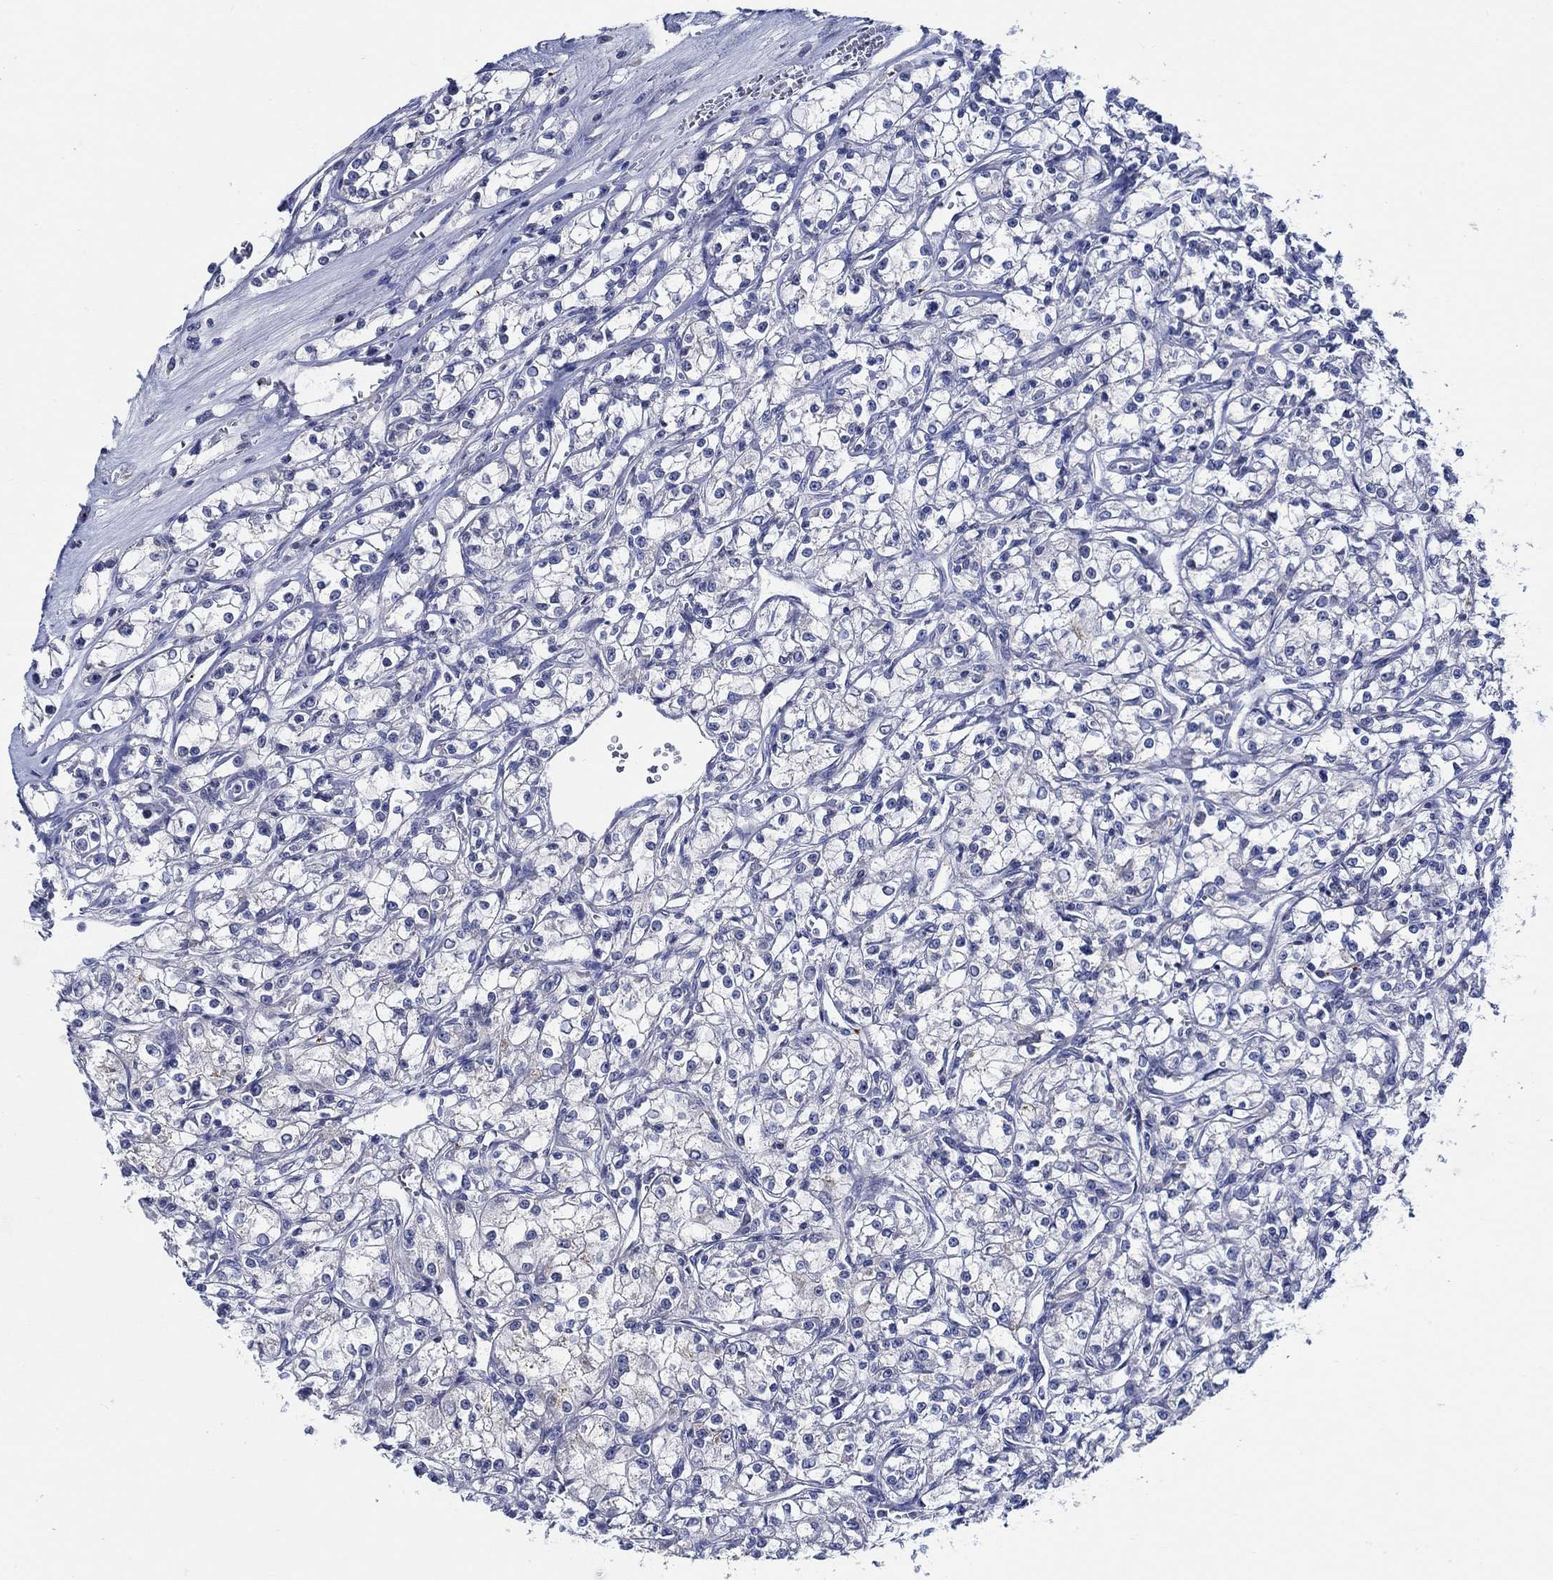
{"staining": {"intensity": "negative", "quantity": "none", "location": "none"}, "tissue": "renal cancer", "cell_type": "Tumor cells", "image_type": "cancer", "snomed": [{"axis": "morphology", "description": "Adenocarcinoma, NOS"}, {"axis": "topography", "description": "Kidney"}], "caption": "Tumor cells show no significant protein positivity in renal cancer (adenocarcinoma).", "gene": "ALOX12", "patient": {"sex": "female", "age": 59}}